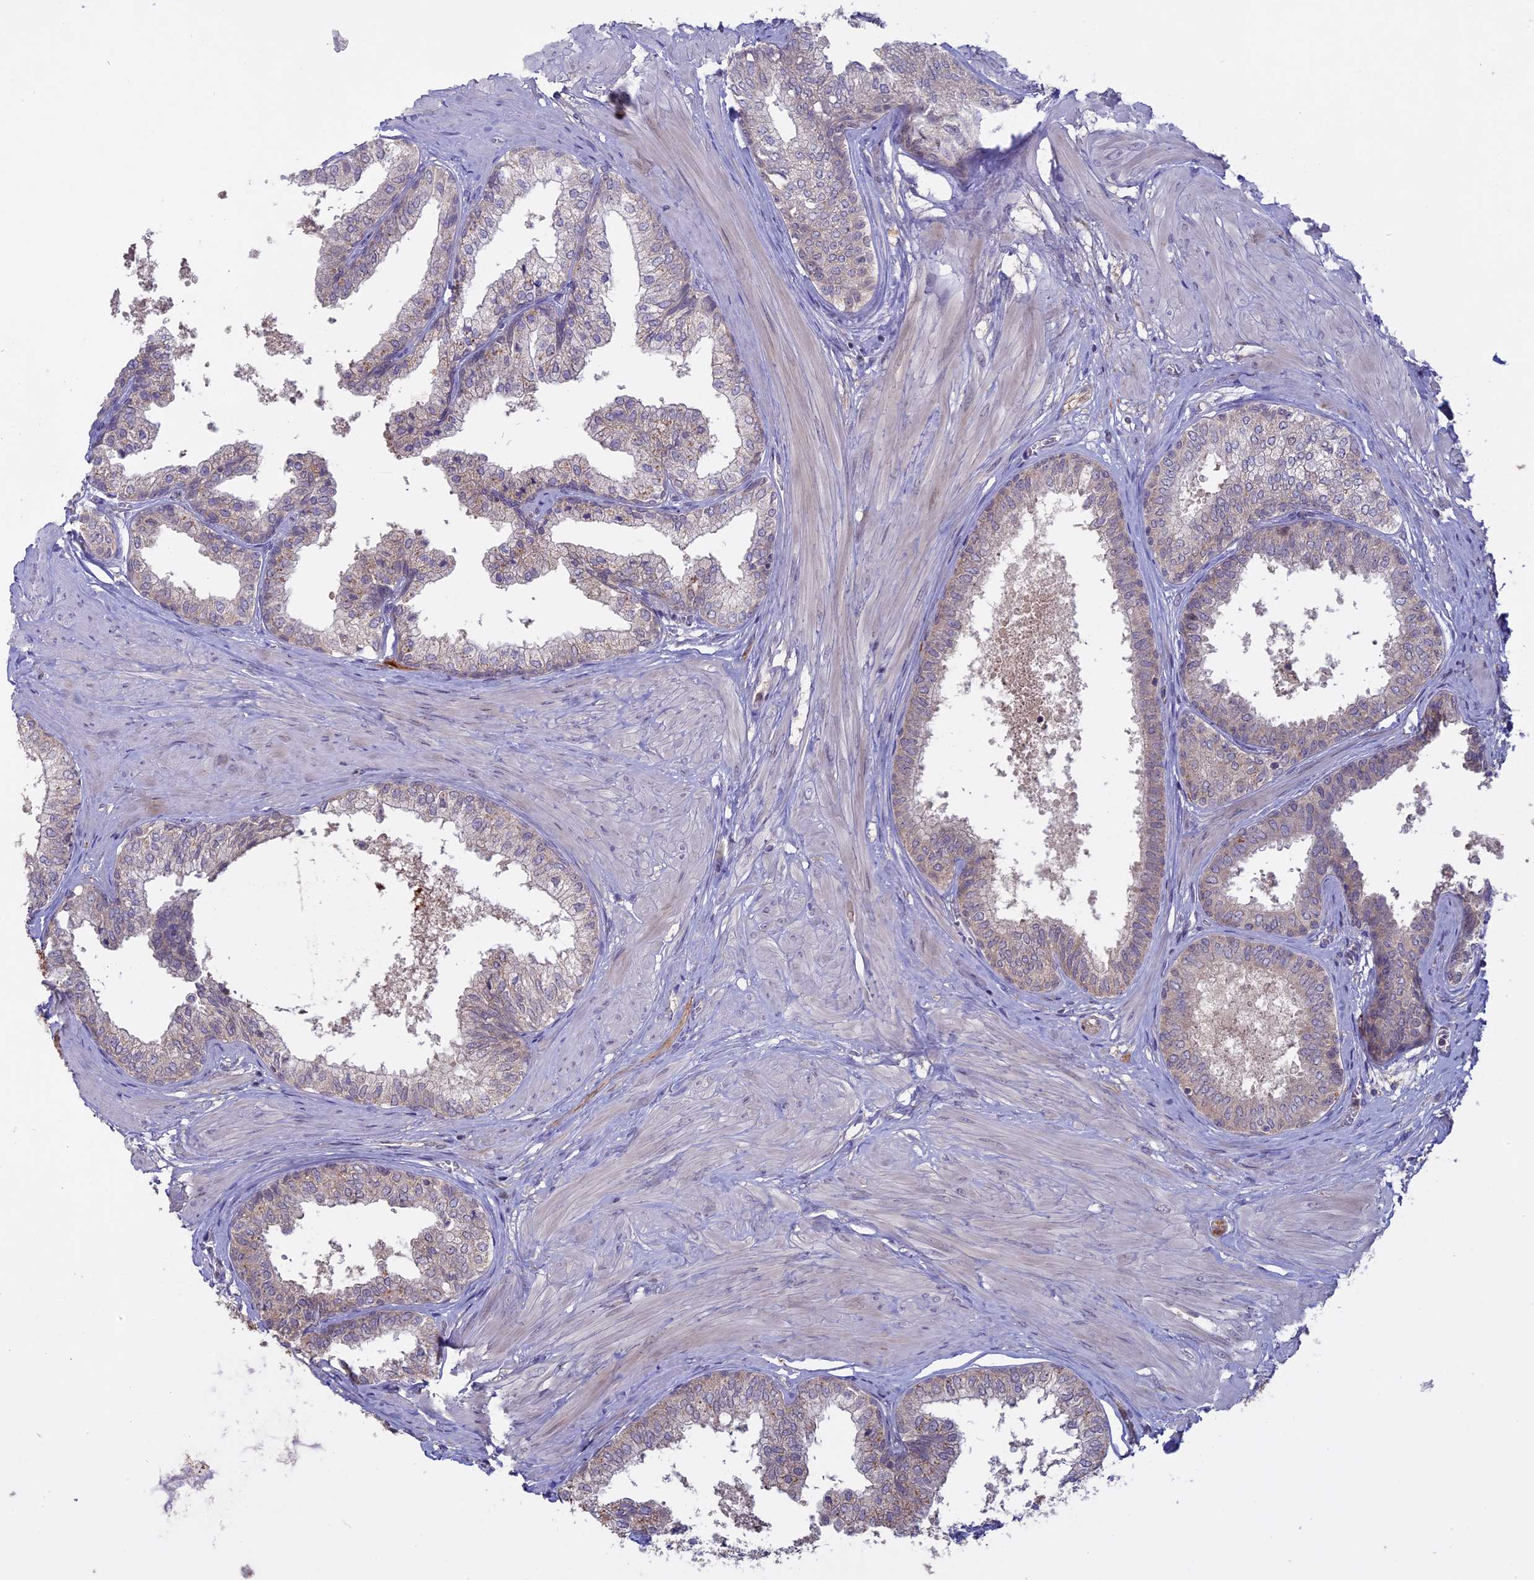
{"staining": {"intensity": "weak", "quantity": "25%-75%", "location": "cytoplasmic/membranous"}, "tissue": "prostate", "cell_type": "Glandular cells", "image_type": "normal", "snomed": [{"axis": "morphology", "description": "Normal tissue, NOS"}, {"axis": "topography", "description": "Prostate"}], "caption": "Glandular cells exhibit low levels of weak cytoplasmic/membranous positivity in about 25%-75% of cells in benign human prostate.", "gene": "TMEM208", "patient": {"sex": "male", "age": 48}}